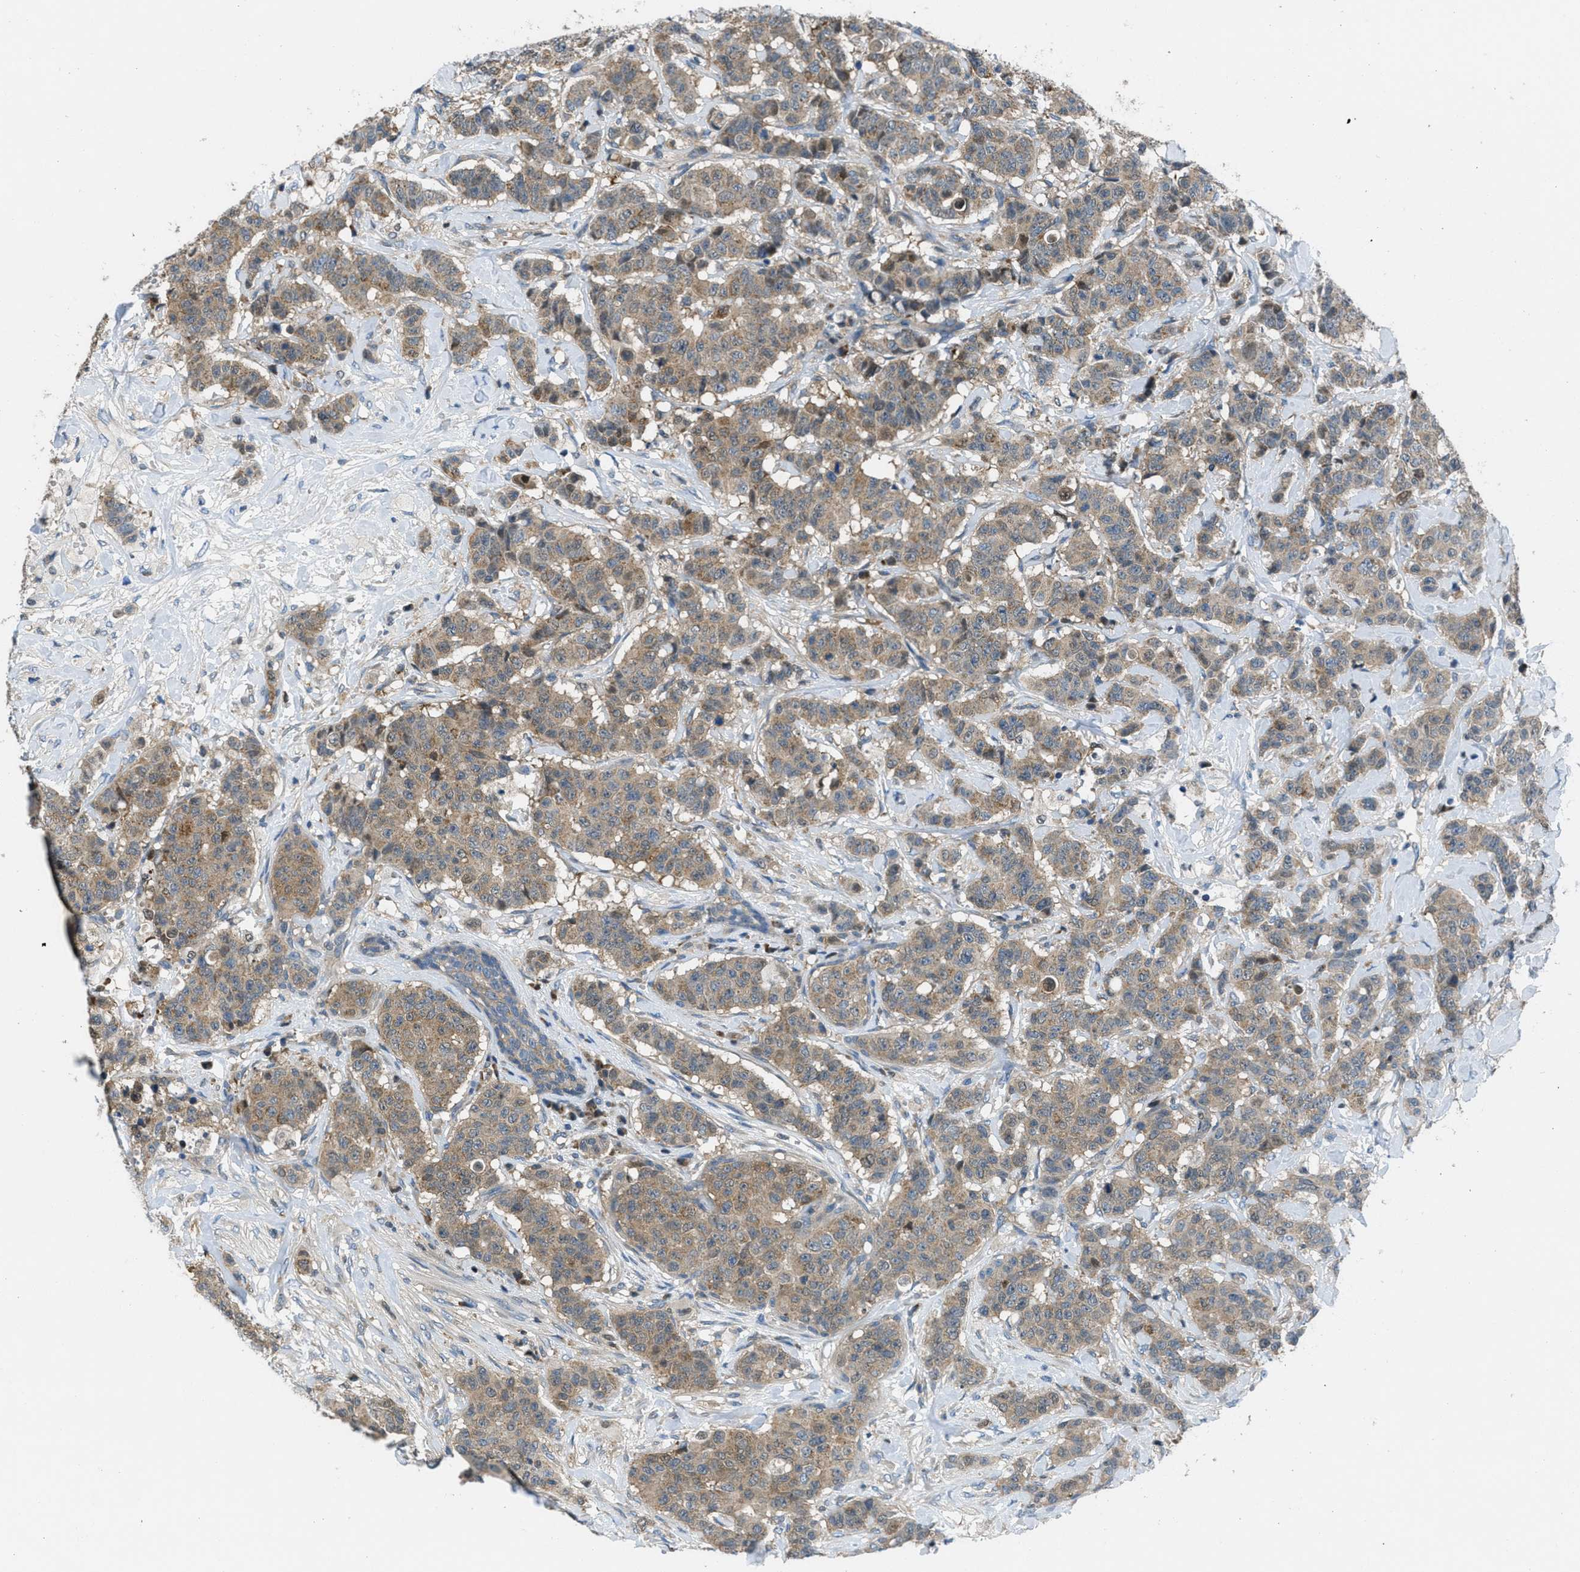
{"staining": {"intensity": "weak", "quantity": ">75%", "location": "cytoplasmic/membranous"}, "tissue": "breast cancer", "cell_type": "Tumor cells", "image_type": "cancer", "snomed": [{"axis": "morphology", "description": "Normal tissue, NOS"}, {"axis": "morphology", "description": "Duct carcinoma"}, {"axis": "topography", "description": "Breast"}], "caption": "Tumor cells reveal low levels of weak cytoplasmic/membranous positivity in about >75% of cells in human breast cancer. (brown staining indicates protein expression, while blue staining denotes nuclei).", "gene": "PIP5K1C", "patient": {"sex": "female", "age": 40}}